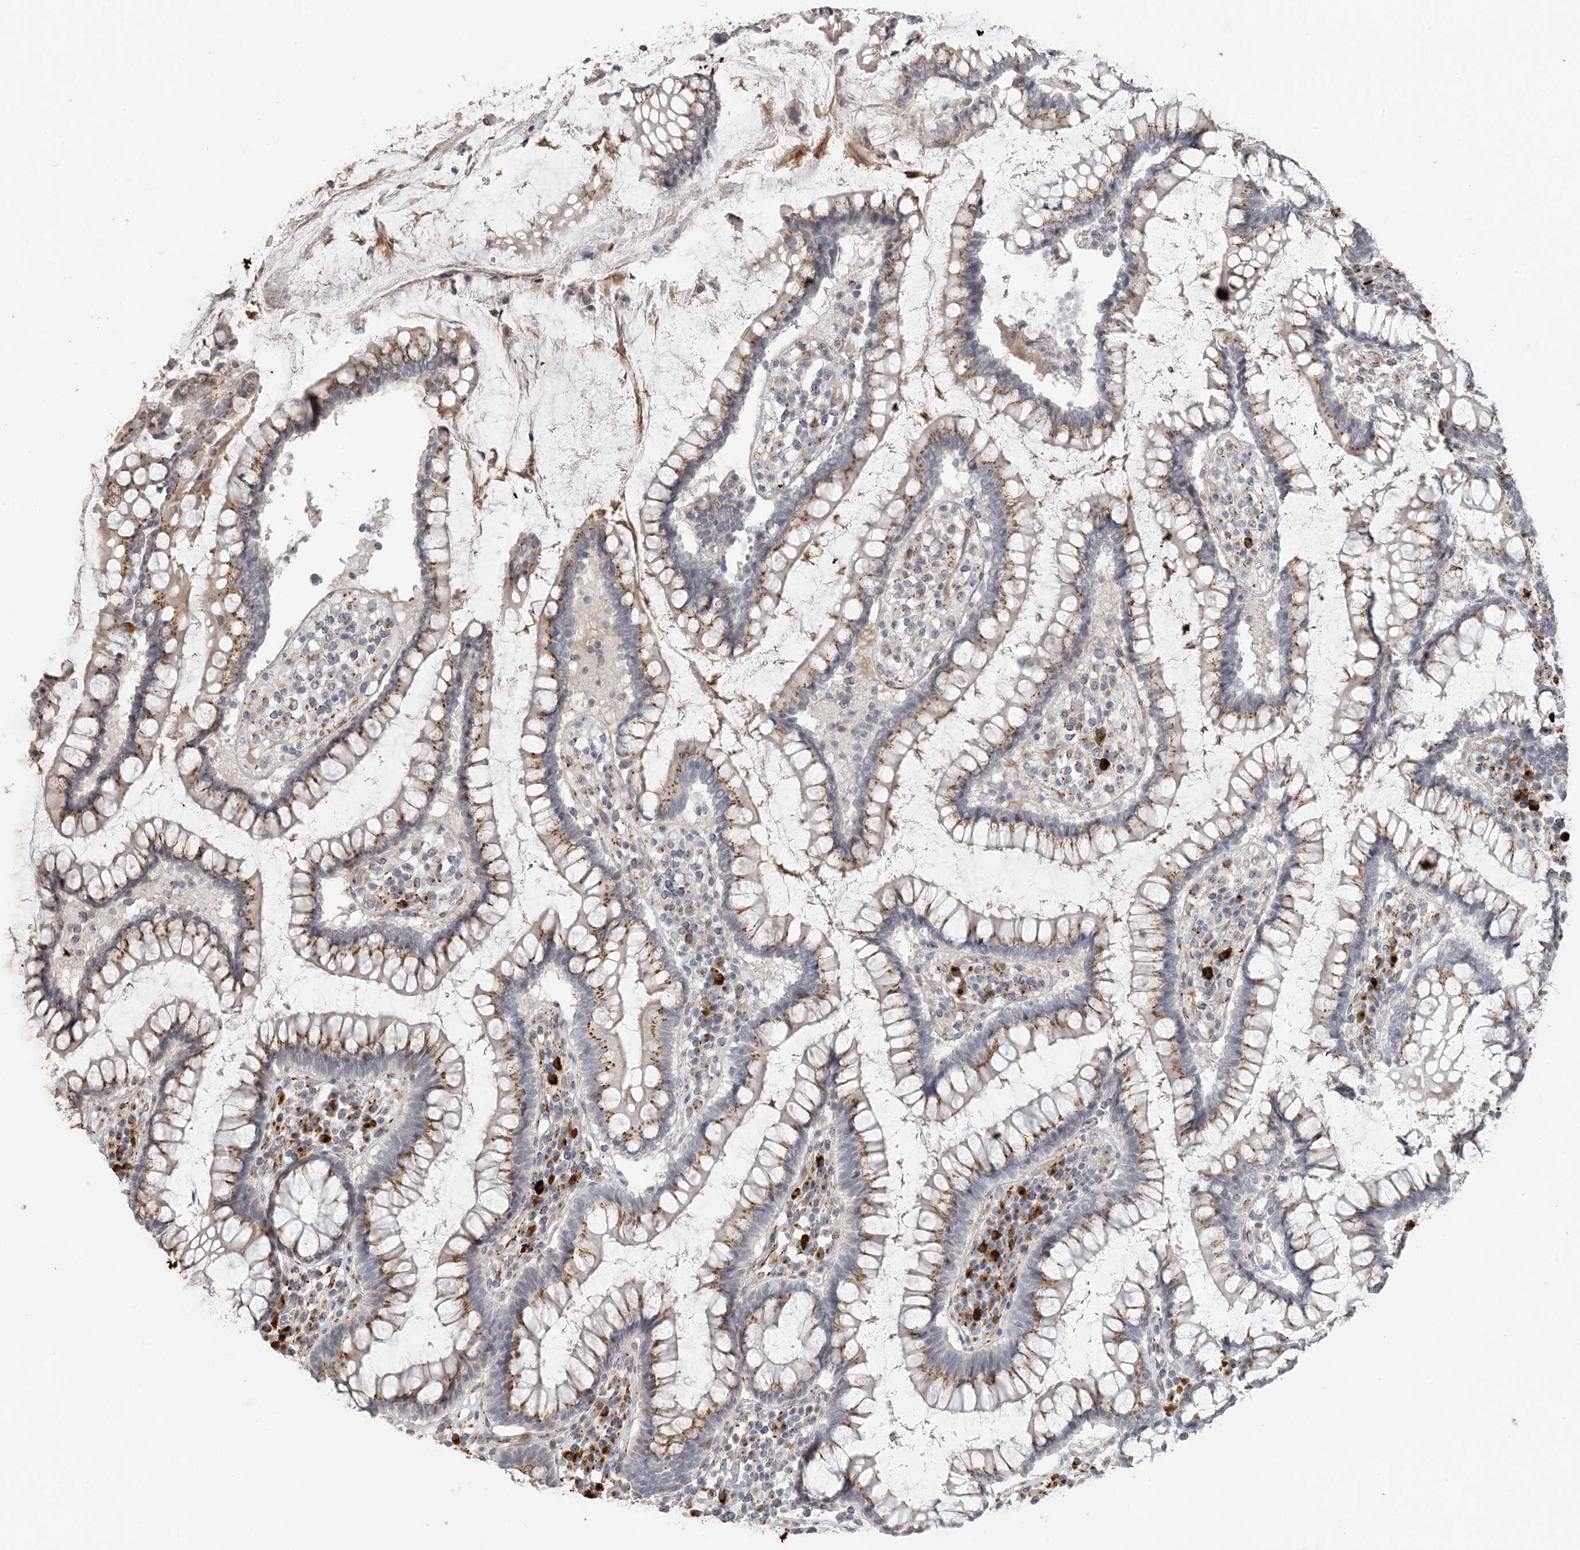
{"staining": {"intensity": "moderate", "quantity": ">75%", "location": "cytoplasmic/membranous"}, "tissue": "colon", "cell_type": "Endothelial cells", "image_type": "normal", "snomed": [{"axis": "morphology", "description": "Normal tissue, NOS"}, {"axis": "topography", "description": "Colon"}], "caption": "Endothelial cells show moderate cytoplasmic/membranous expression in approximately >75% of cells in benign colon.", "gene": "ZCCHC4", "patient": {"sex": "female", "age": 79}}